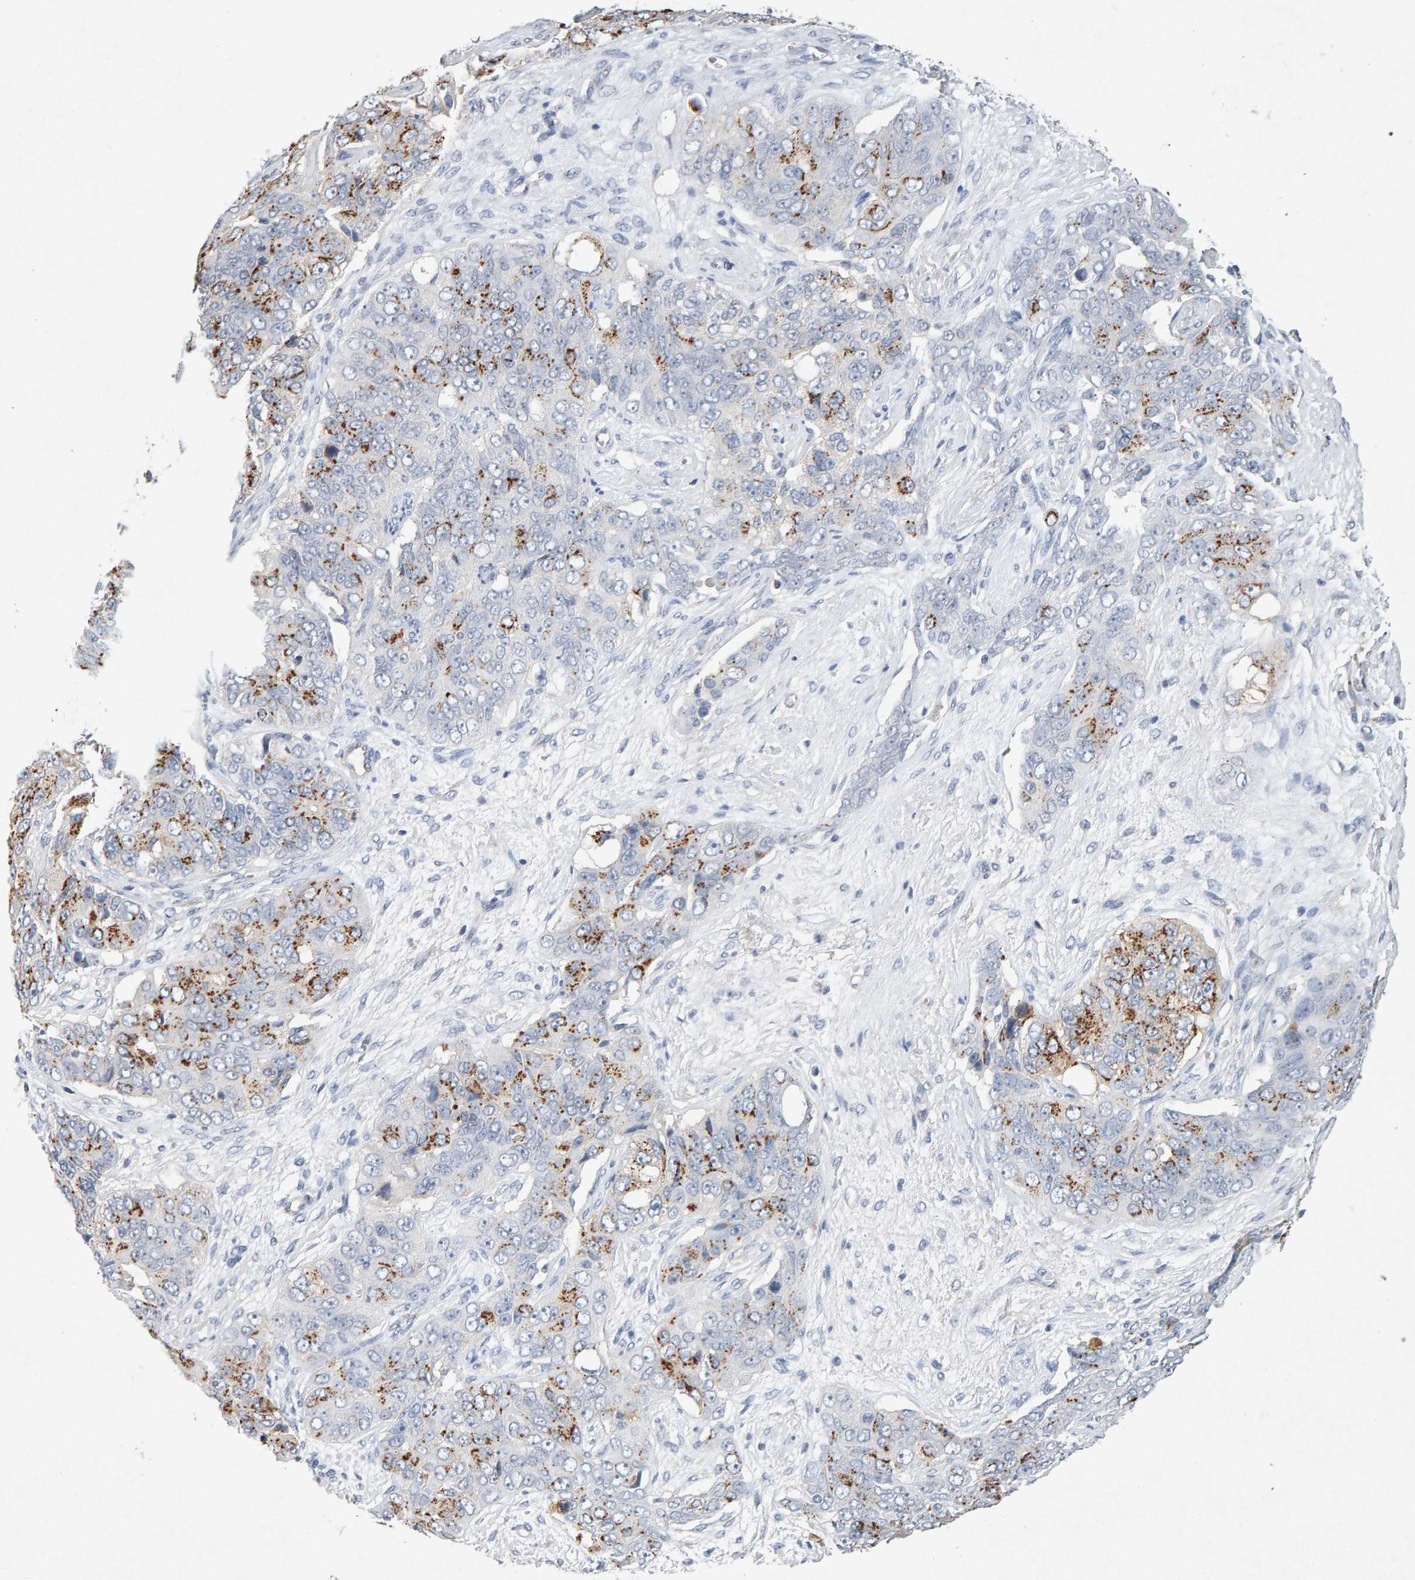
{"staining": {"intensity": "moderate", "quantity": "25%-75%", "location": "cytoplasmic/membranous"}, "tissue": "ovarian cancer", "cell_type": "Tumor cells", "image_type": "cancer", "snomed": [{"axis": "morphology", "description": "Carcinoma, endometroid"}, {"axis": "topography", "description": "Ovary"}], "caption": "Protein expression analysis of ovarian cancer shows moderate cytoplasmic/membranous staining in about 25%-75% of tumor cells. The staining was performed using DAB (3,3'-diaminobenzidine) to visualize the protein expression in brown, while the nuclei were stained in blue with hematoxylin (Magnification: 20x).", "gene": "PTPRM", "patient": {"sex": "female", "age": 51}}